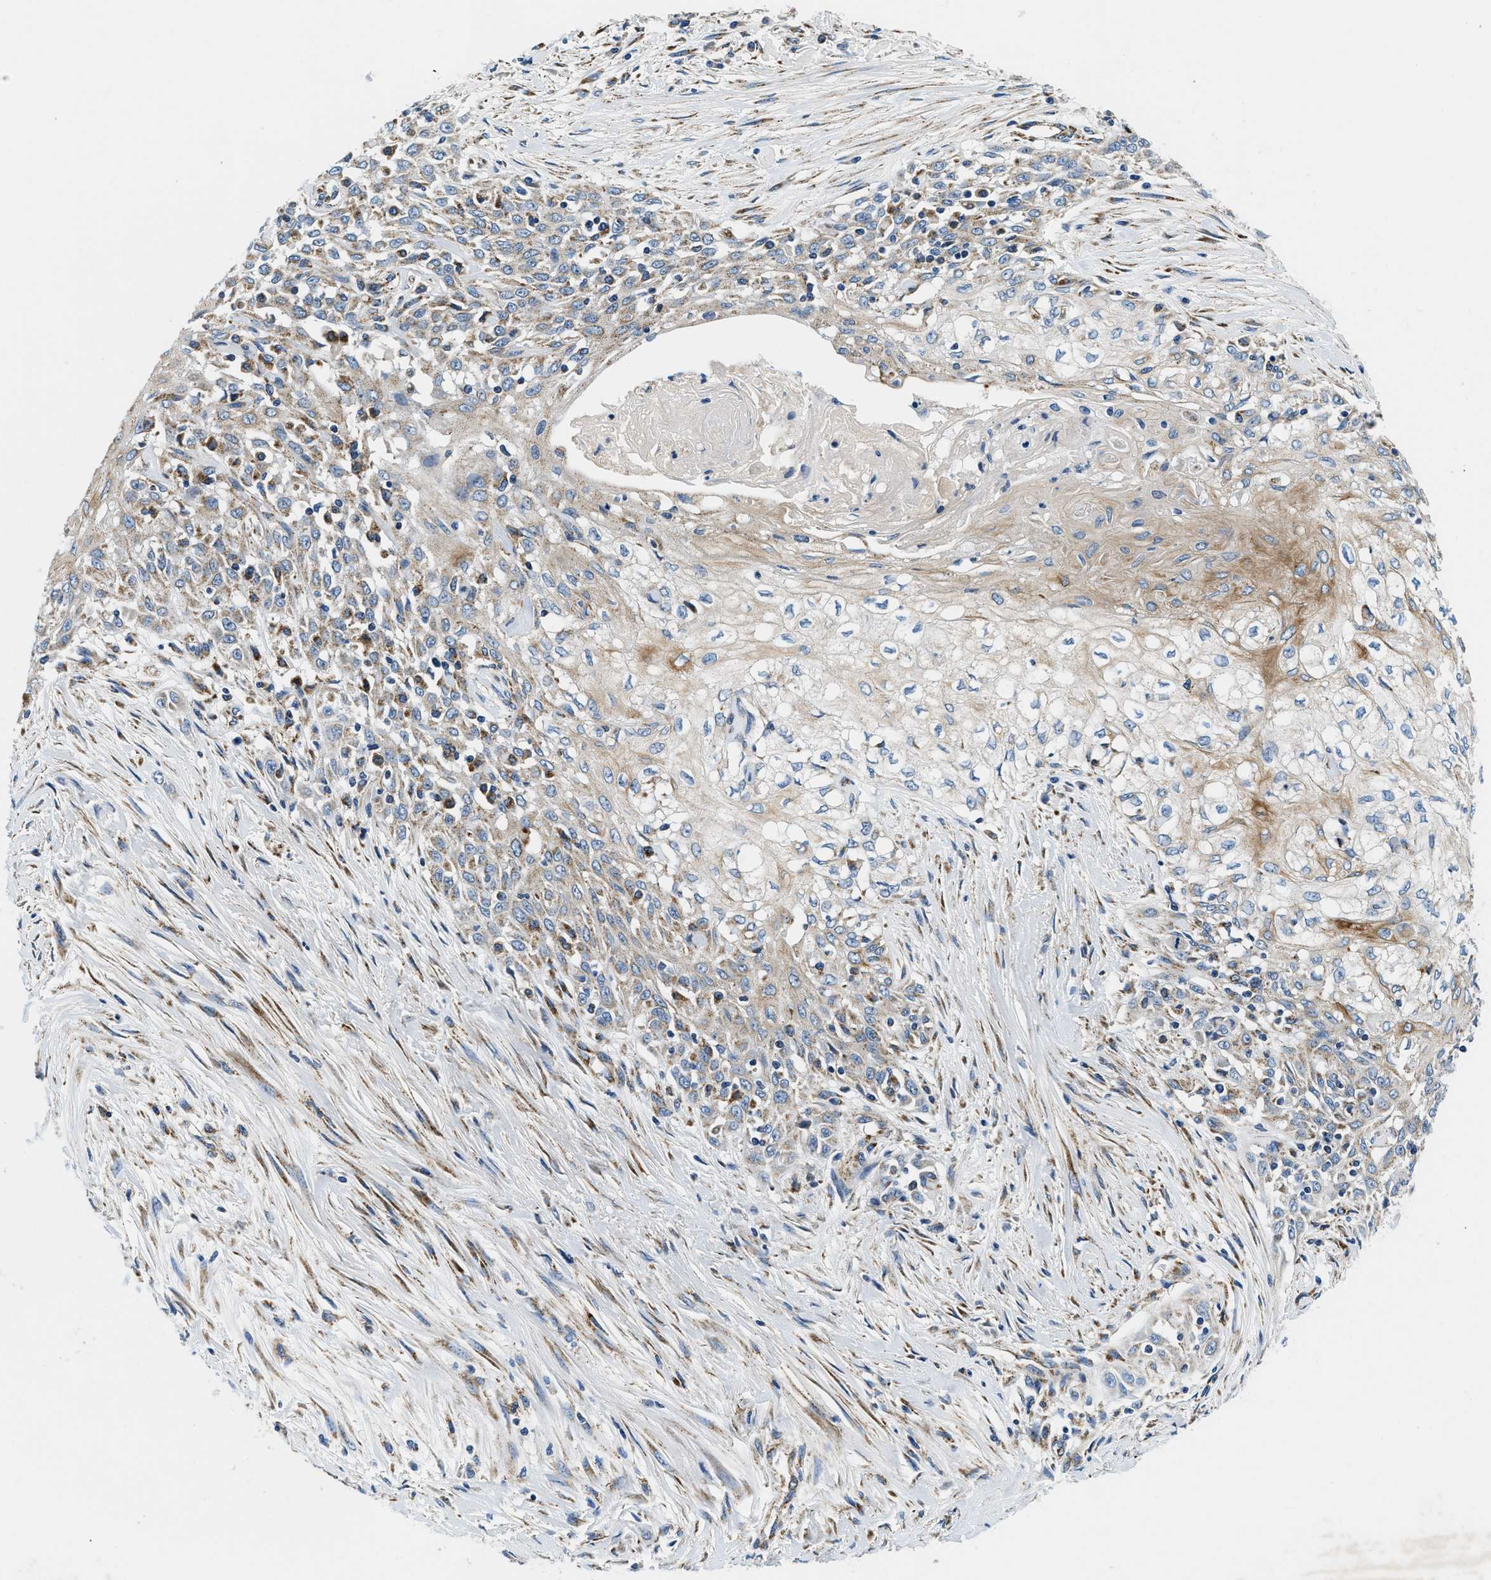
{"staining": {"intensity": "weak", "quantity": "<25%", "location": "cytoplasmic/membranous"}, "tissue": "skin cancer", "cell_type": "Tumor cells", "image_type": "cancer", "snomed": [{"axis": "morphology", "description": "Squamous cell carcinoma, NOS"}, {"axis": "morphology", "description": "Squamous cell carcinoma, metastatic, NOS"}, {"axis": "topography", "description": "Skin"}, {"axis": "topography", "description": "Lymph node"}], "caption": "IHC photomicrograph of neoplastic tissue: skin cancer stained with DAB exhibits no significant protein staining in tumor cells. (Immunohistochemistry, brightfield microscopy, high magnification).", "gene": "SAMD4B", "patient": {"sex": "male", "age": 75}}